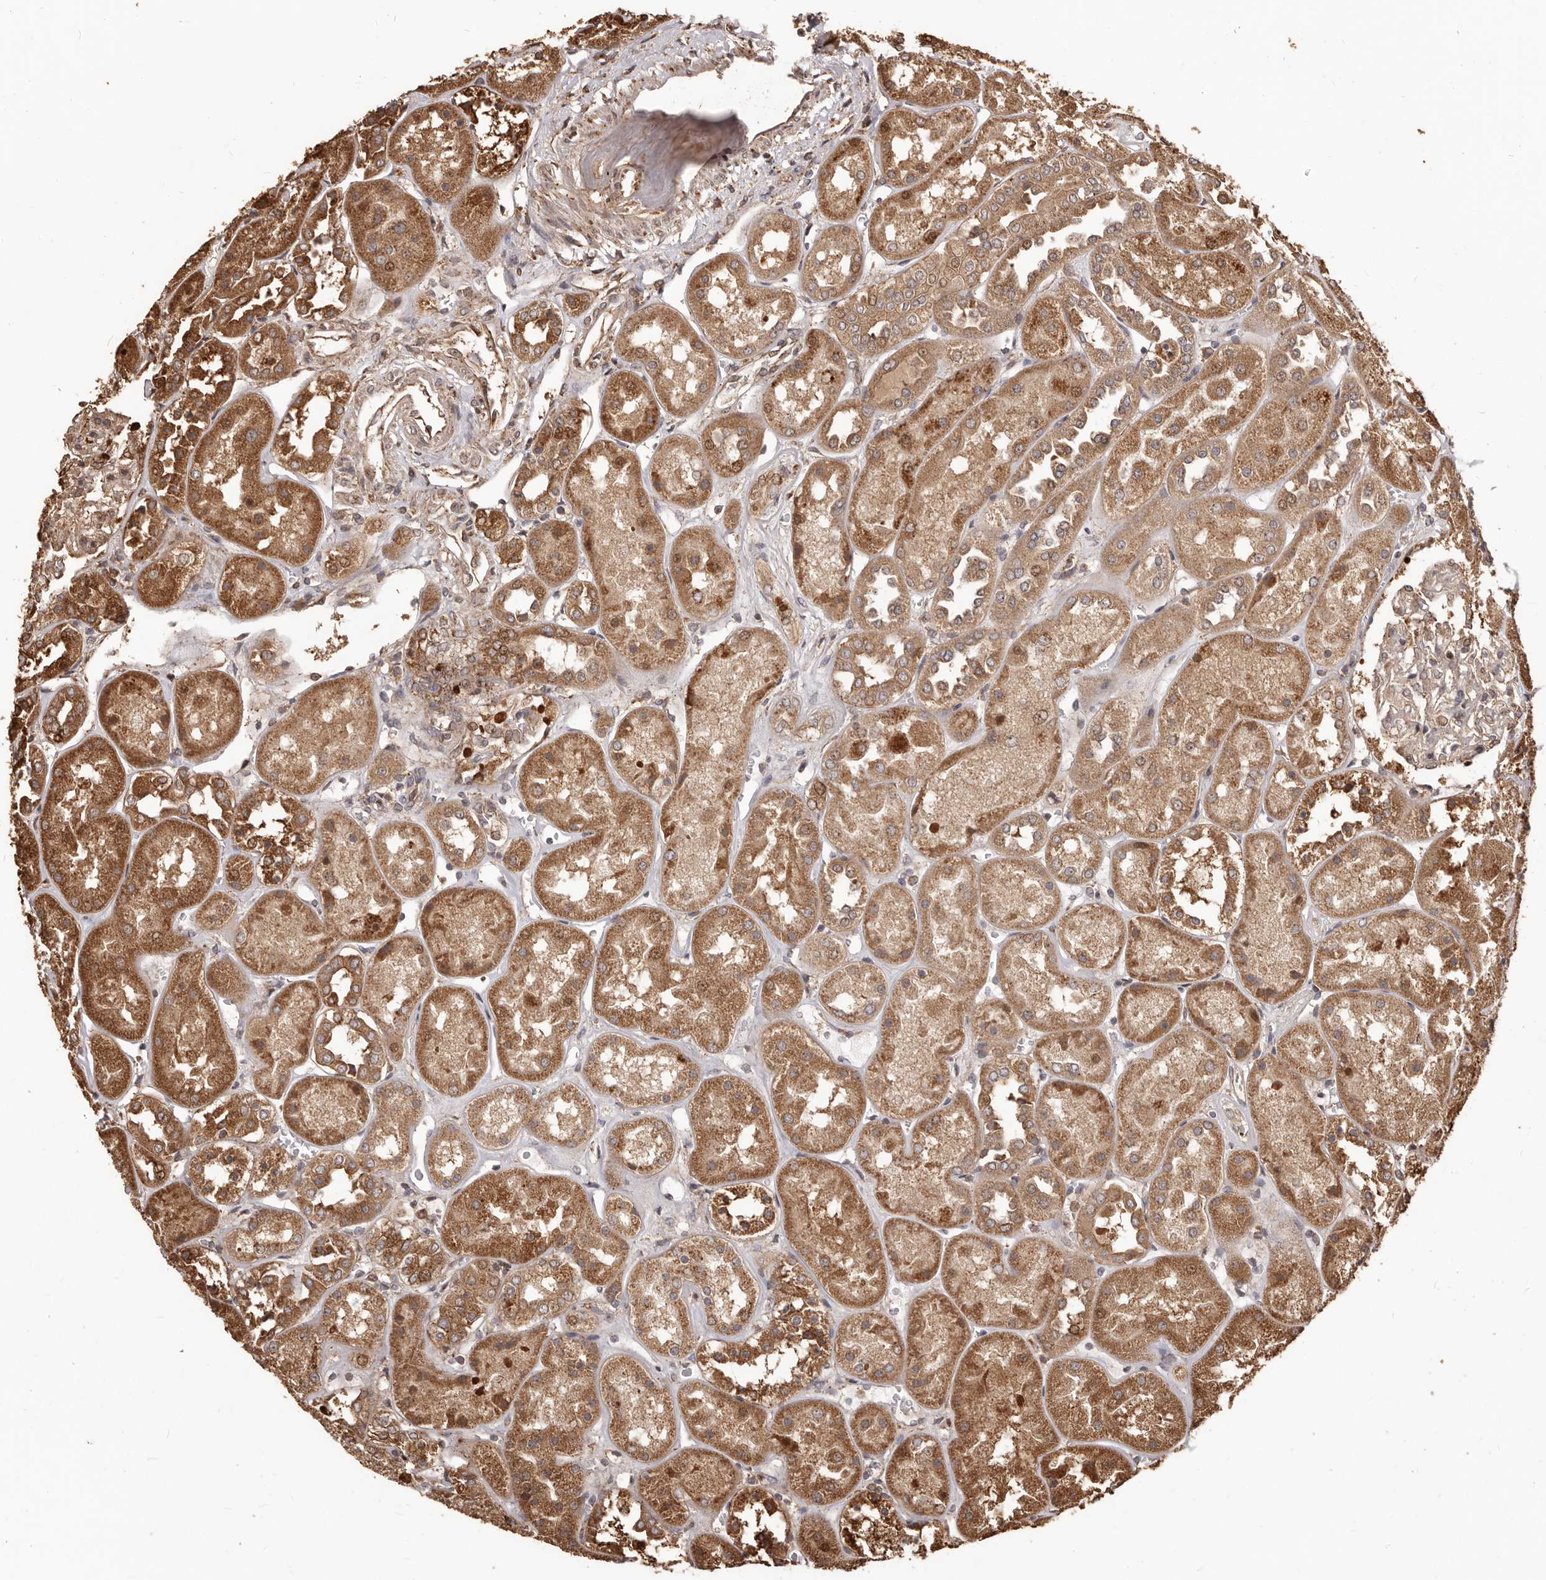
{"staining": {"intensity": "moderate", "quantity": ">75%", "location": "cytoplasmic/membranous"}, "tissue": "kidney", "cell_type": "Cells in glomeruli", "image_type": "normal", "snomed": [{"axis": "morphology", "description": "Normal tissue, NOS"}, {"axis": "topography", "description": "Kidney"}], "caption": "Immunohistochemistry (DAB) staining of unremarkable human kidney shows moderate cytoplasmic/membranous protein staining in about >75% of cells in glomeruli. The protein is shown in brown color, while the nuclei are stained blue.", "gene": "MTO1", "patient": {"sex": "male", "age": 70}}